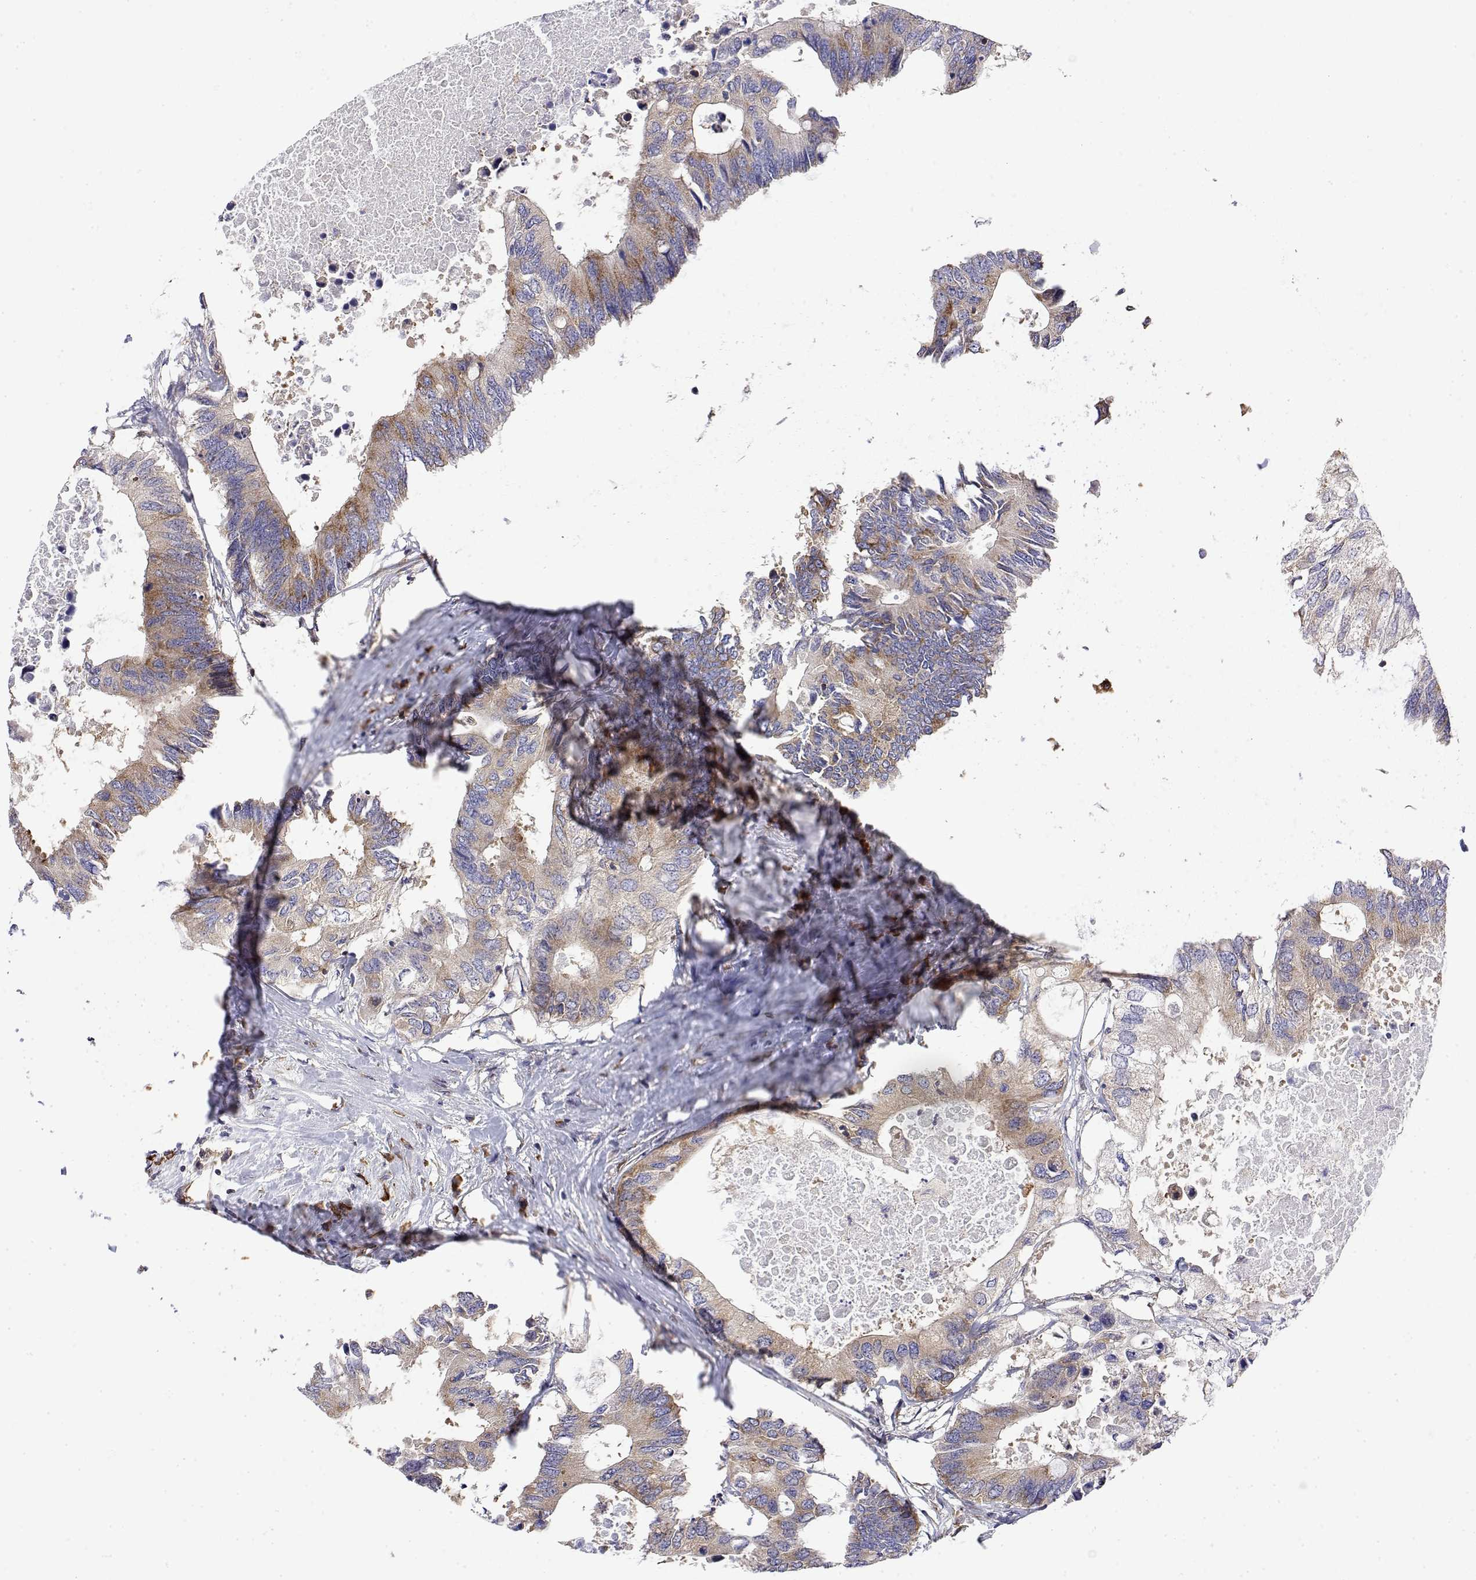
{"staining": {"intensity": "moderate", "quantity": "25%-75%", "location": "cytoplasmic/membranous"}, "tissue": "colorectal cancer", "cell_type": "Tumor cells", "image_type": "cancer", "snomed": [{"axis": "morphology", "description": "Adenocarcinoma, NOS"}, {"axis": "topography", "description": "Colon"}], "caption": "There is medium levels of moderate cytoplasmic/membranous positivity in tumor cells of colorectal cancer (adenocarcinoma), as demonstrated by immunohistochemical staining (brown color).", "gene": "EEF1G", "patient": {"sex": "male", "age": 71}}